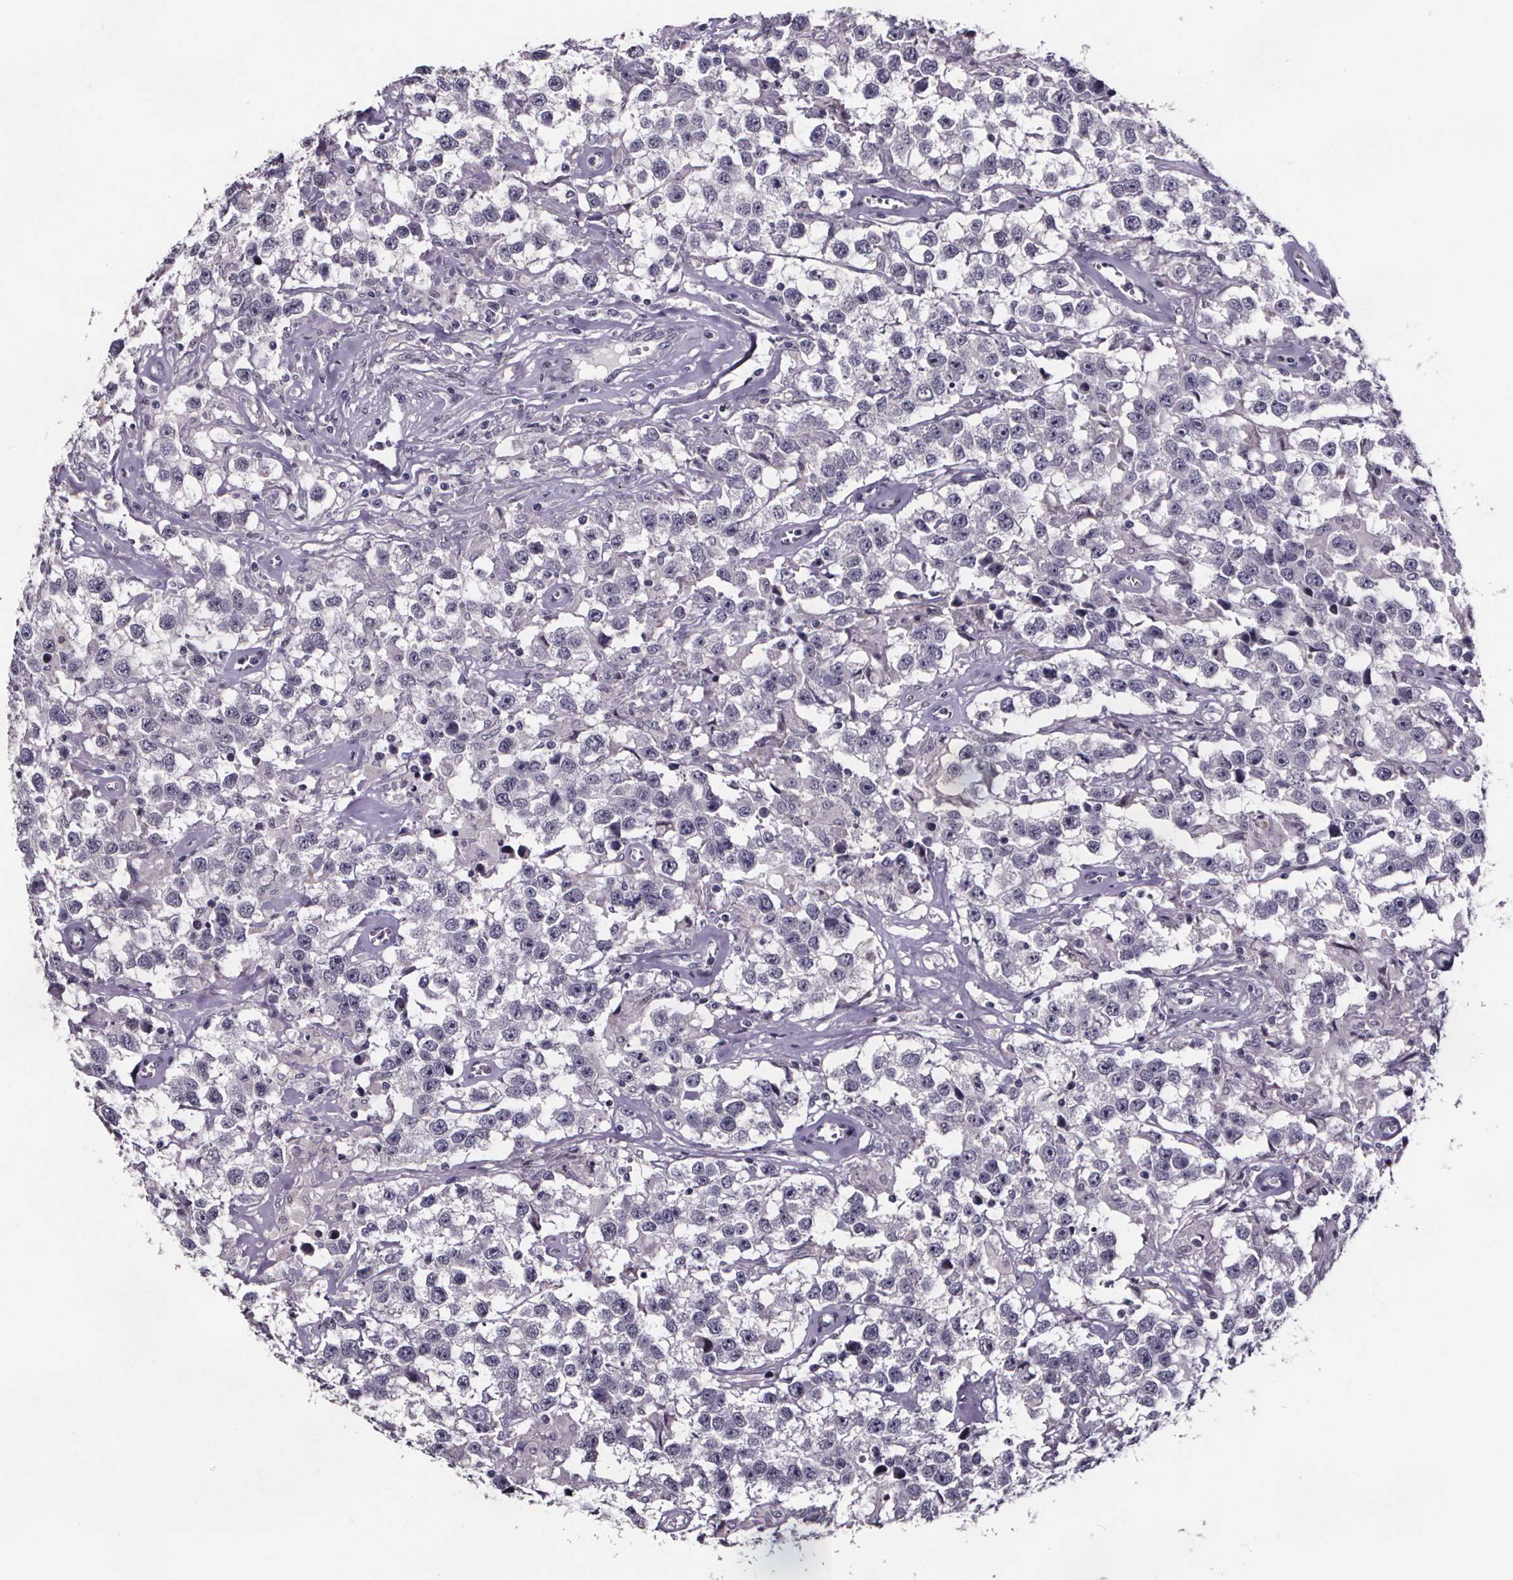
{"staining": {"intensity": "negative", "quantity": "none", "location": "none"}, "tissue": "testis cancer", "cell_type": "Tumor cells", "image_type": "cancer", "snomed": [{"axis": "morphology", "description": "Seminoma, NOS"}, {"axis": "topography", "description": "Testis"}], "caption": "Tumor cells are negative for brown protein staining in testis cancer.", "gene": "AR", "patient": {"sex": "male", "age": 43}}